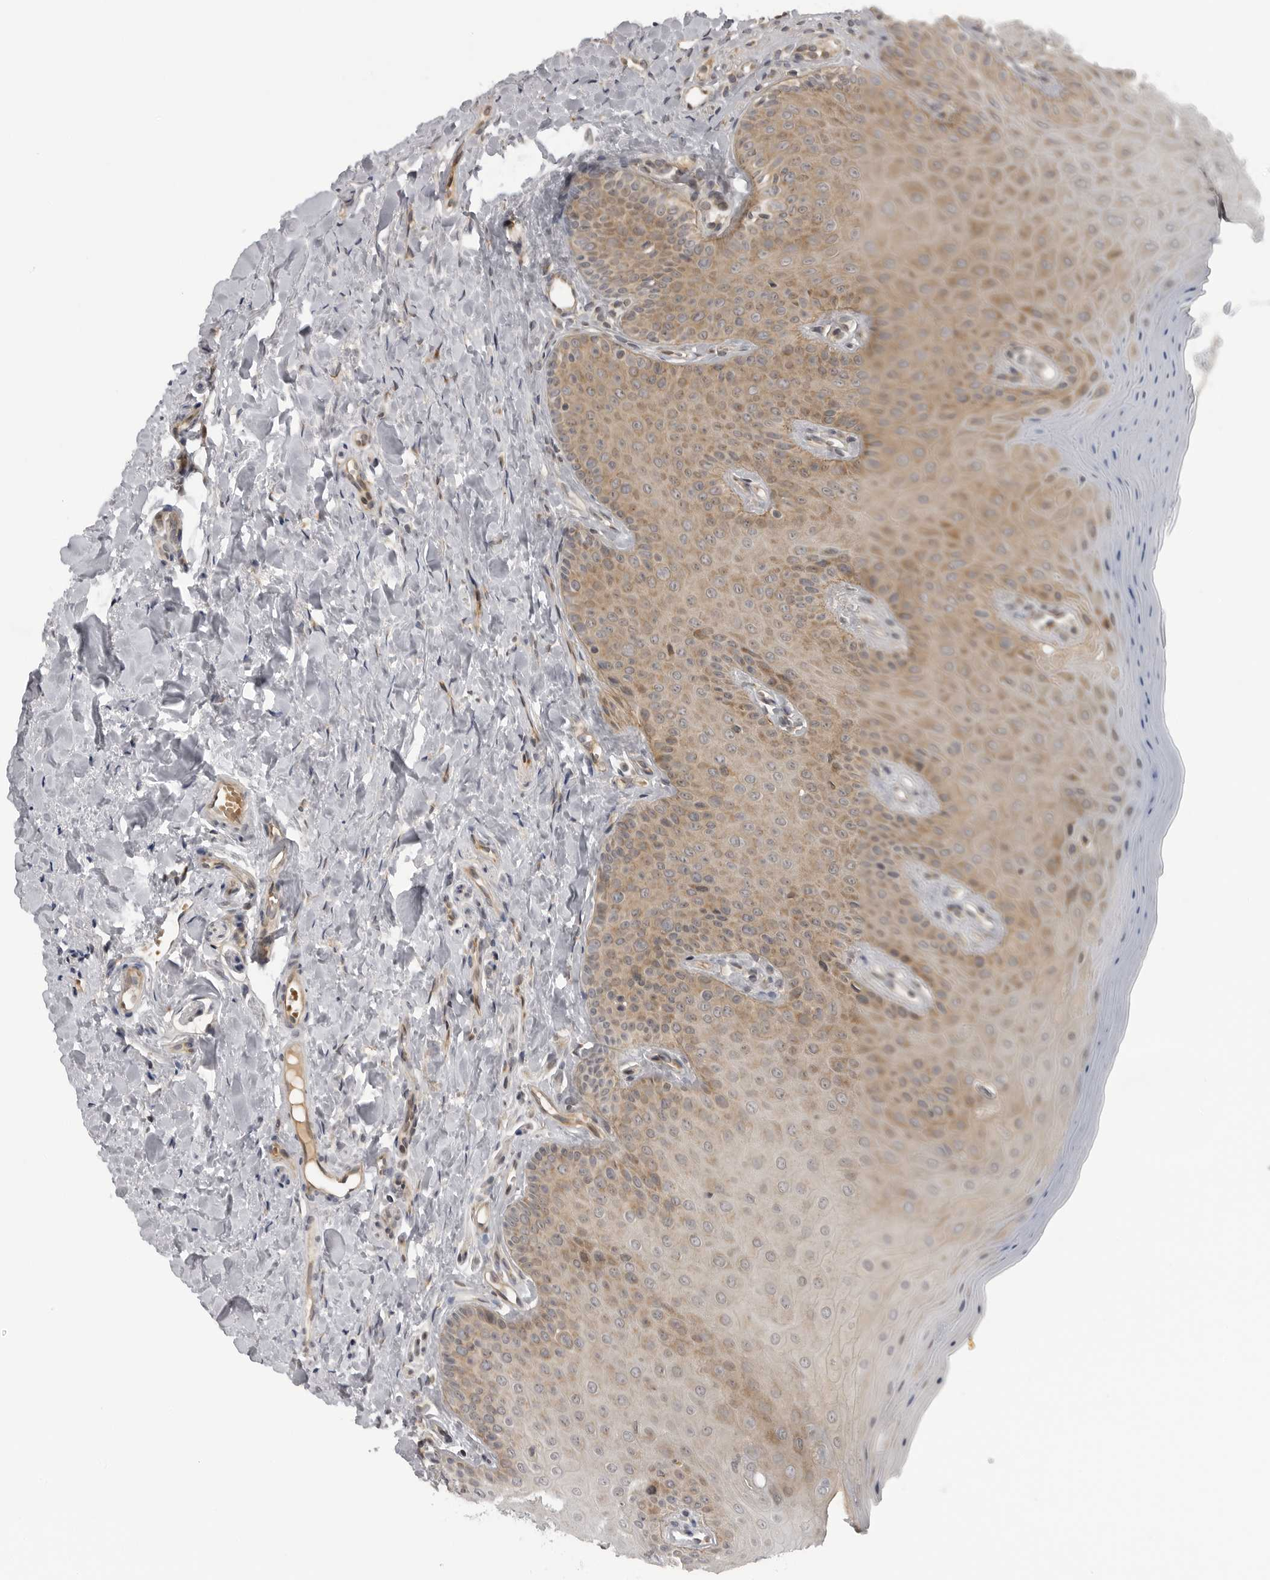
{"staining": {"intensity": "weak", "quantity": ">75%", "location": "cytoplasmic/membranous"}, "tissue": "oral mucosa", "cell_type": "Squamous epithelial cells", "image_type": "normal", "snomed": [{"axis": "morphology", "description": "Normal tissue, NOS"}, {"axis": "topography", "description": "Oral tissue"}], "caption": "Oral mucosa stained with immunohistochemistry demonstrates weak cytoplasmic/membranous positivity in about >75% of squamous epithelial cells. (DAB (3,3'-diaminobenzidine) IHC with brightfield microscopy, high magnification).", "gene": "LRRC45", "patient": {"sex": "female", "age": 31}}